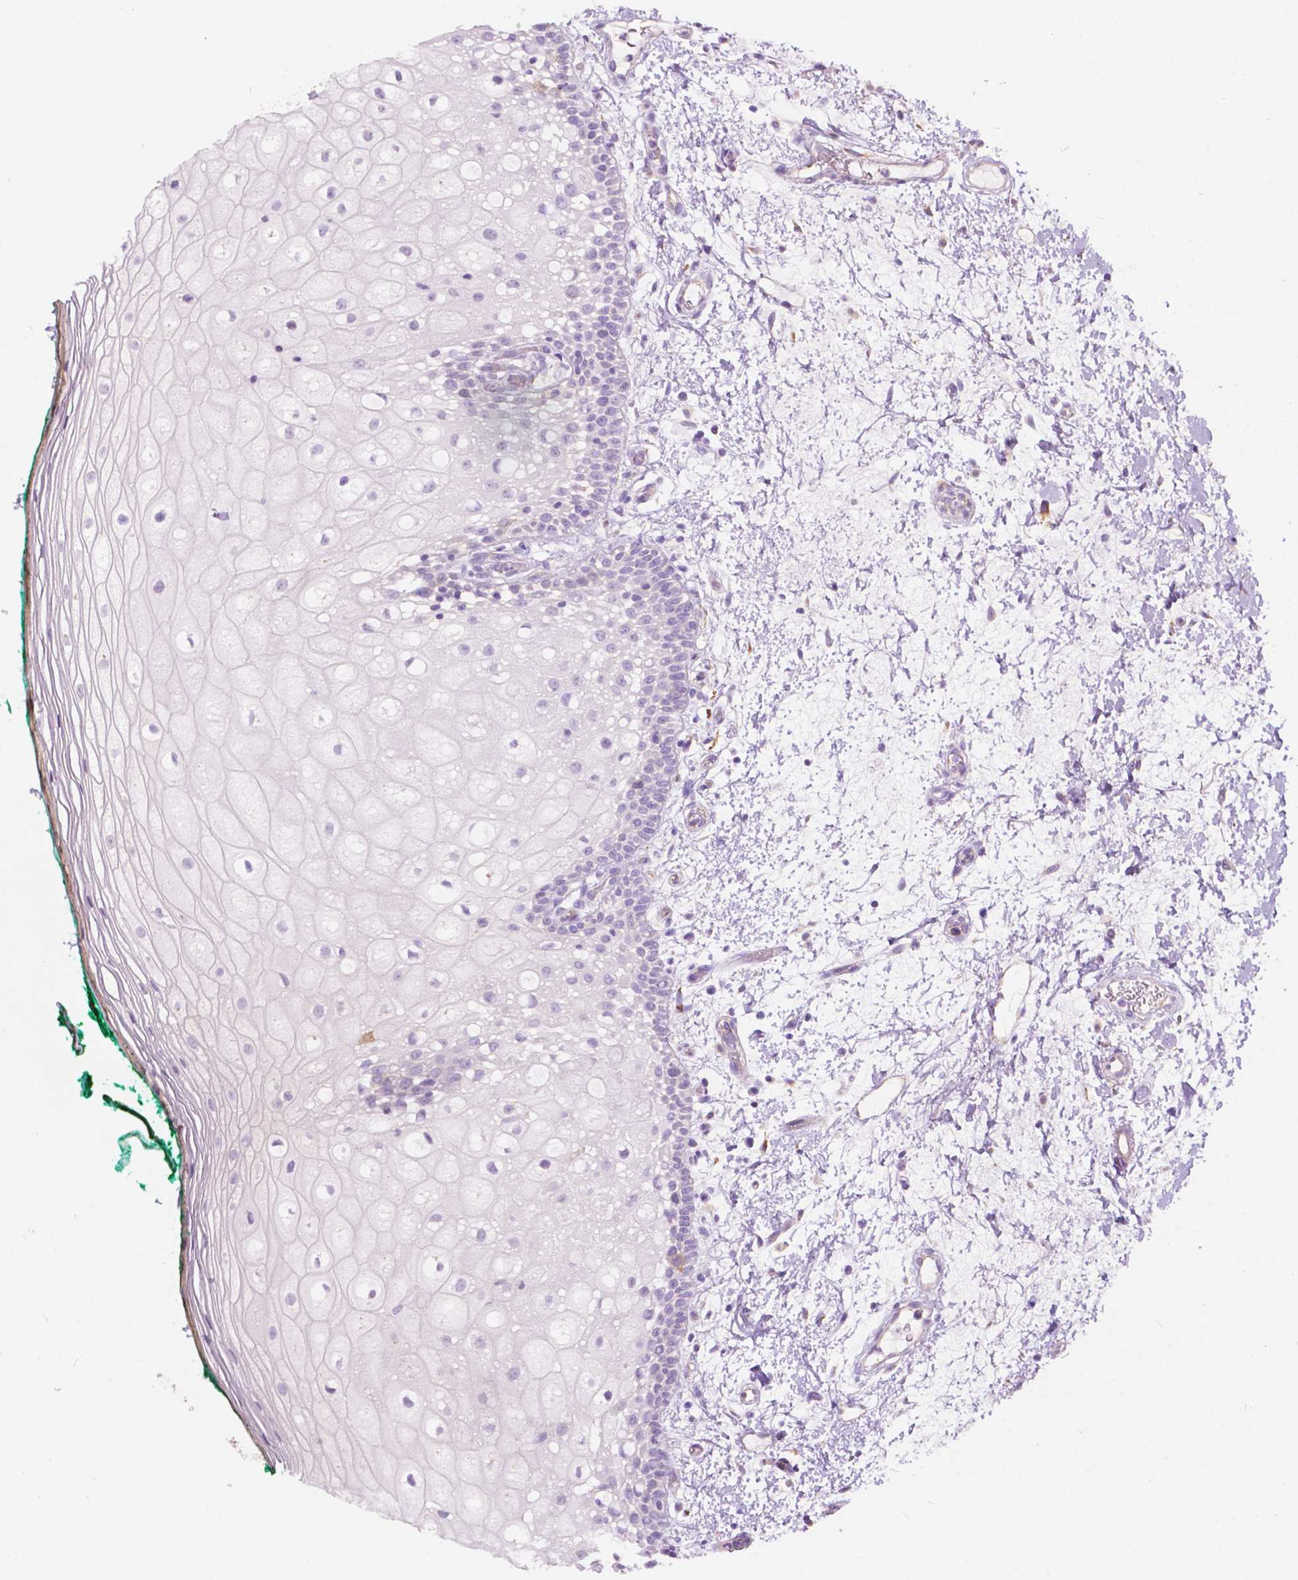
{"staining": {"intensity": "negative", "quantity": "none", "location": "none"}, "tissue": "oral mucosa", "cell_type": "Squamous epithelial cells", "image_type": "normal", "snomed": [{"axis": "morphology", "description": "Normal tissue, NOS"}, {"axis": "topography", "description": "Oral tissue"}], "caption": "Histopathology image shows no significant protein expression in squamous epithelial cells of normal oral mucosa.", "gene": "NOS1AP", "patient": {"sex": "female", "age": 83}}